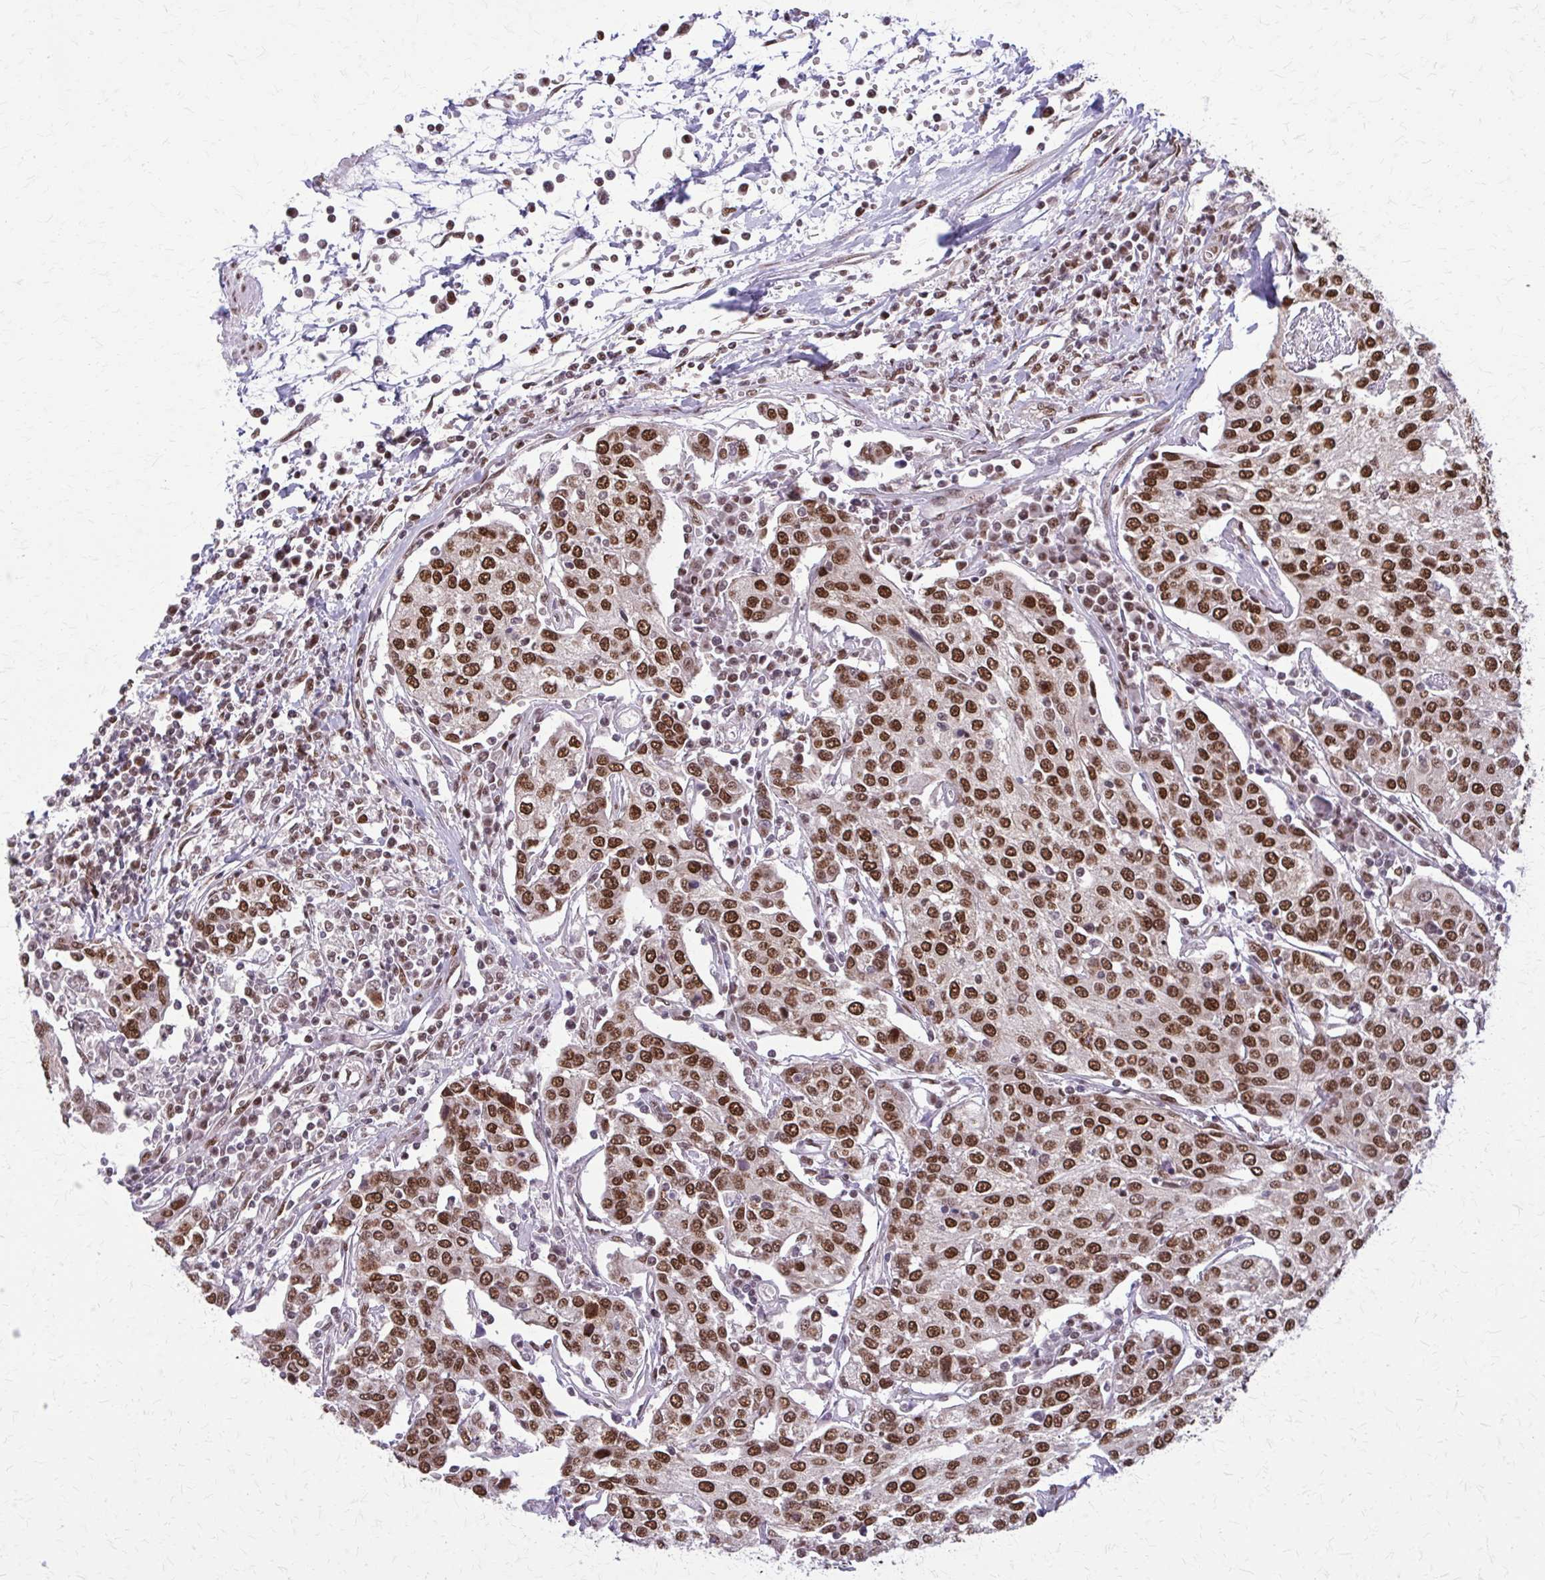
{"staining": {"intensity": "strong", "quantity": ">75%", "location": "nuclear"}, "tissue": "urothelial cancer", "cell_type": "Tumor cells", "image_type": "cancer", "snomed": [{"axis": "morphology", "description": "Urothelial carcinoma, High grade"}, {"axis": "topography", "description": "Urinary bladder"}], "caption": "A high amount of strong nuclear expression is present in approximately >75% of tumor cells in urothelial carcinoma (high-grade) tissue.", "gene": "TTF1", "patient": {"sex": "female", "age": 85}}